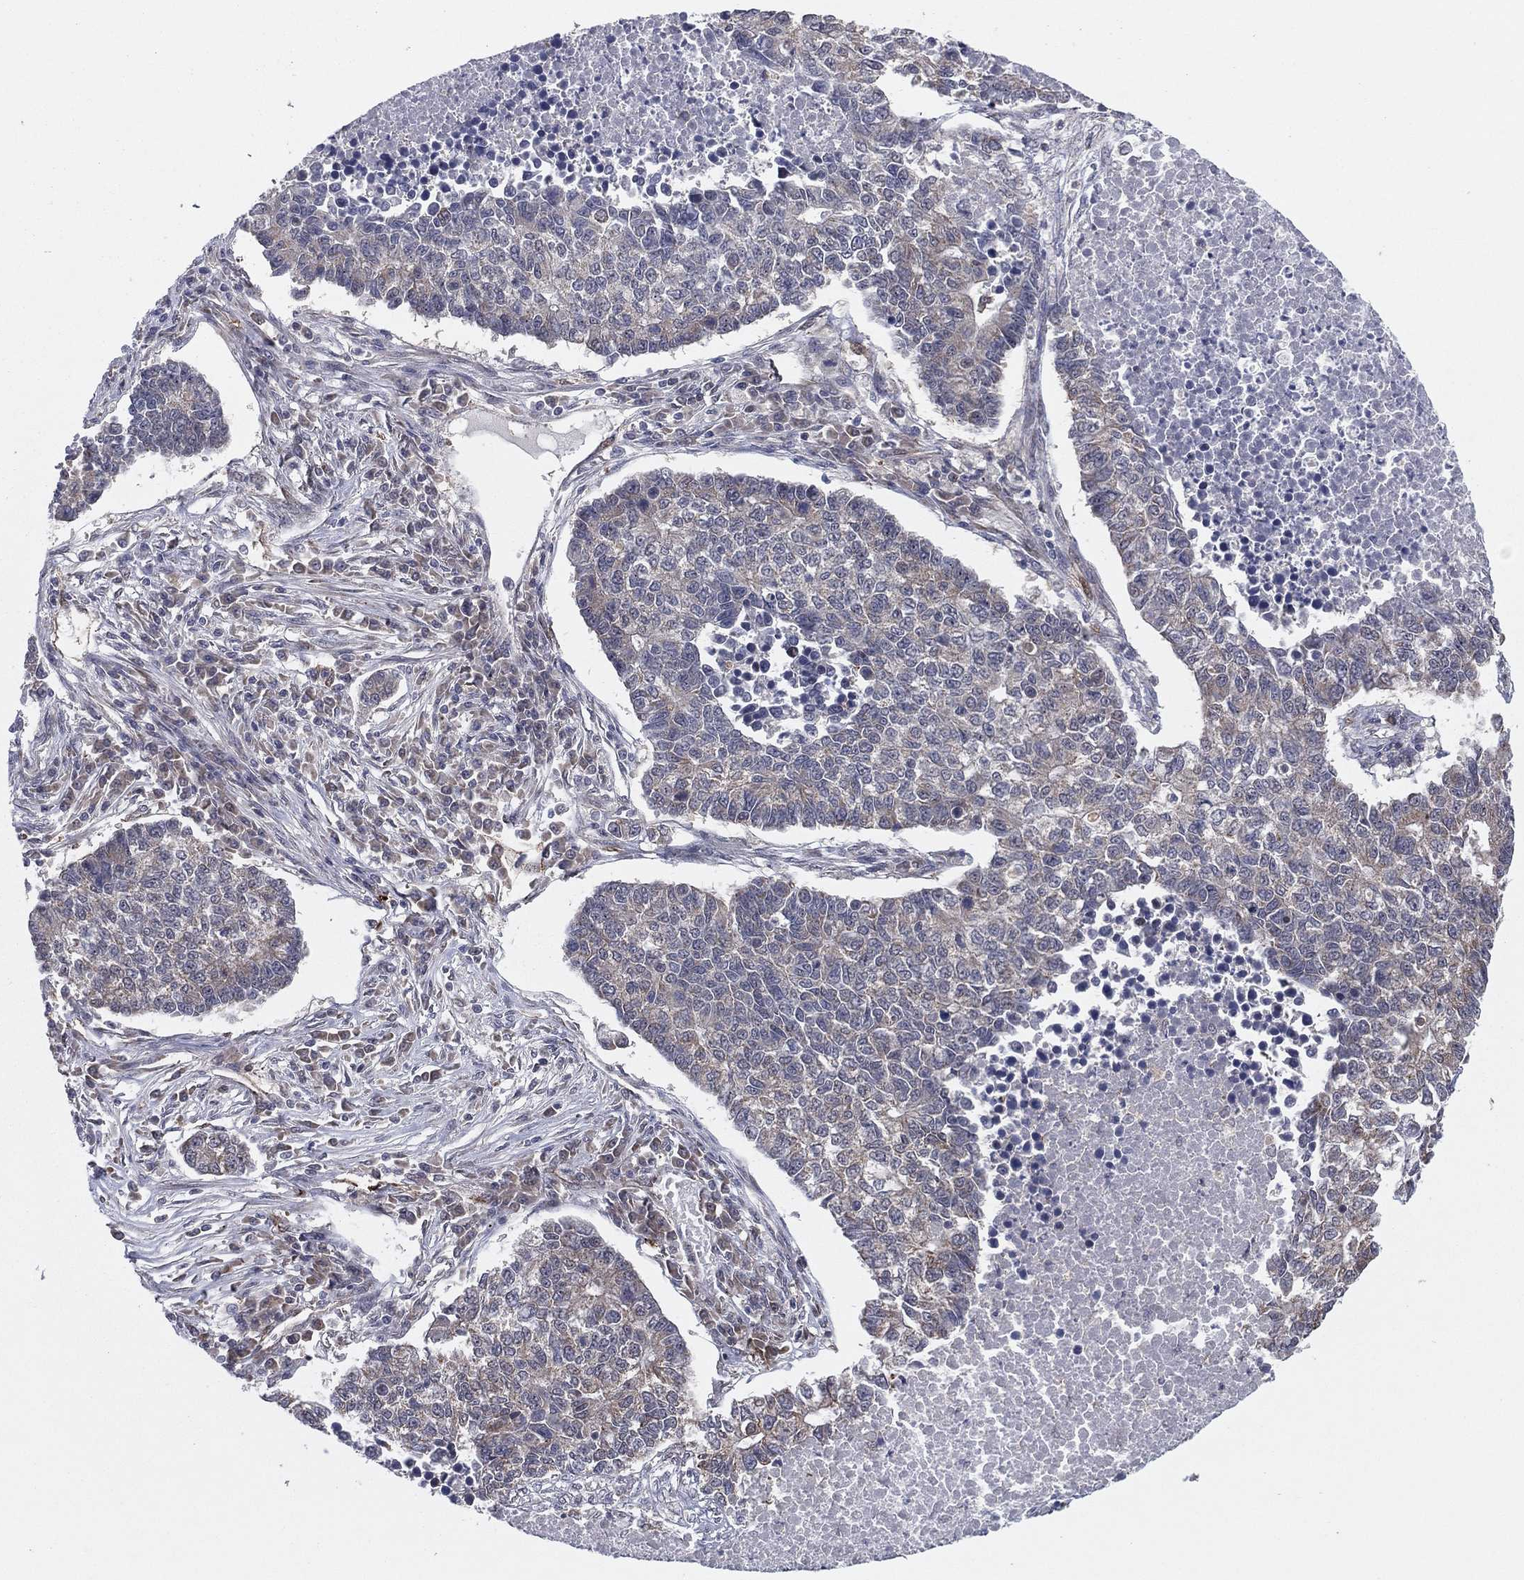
{"staining": {"intensity": "weak", "quantity": "25%-75%", "location": "cytoplasmic/membranous"}, "tissue": "lung cancer", "cell_type": "Tumor cells", "image_type": "cancer", "snomed": [{"axis": "morphology", "description": "Adenocarcinoma, NOS"}, {"axis": "topography", "description": "Lung"}], "caption": "Human lung adenocarcinoma stained with a protein marker demonstrates weak staining in tumor cells.", "gene": "SNCG", "patient": {"sex": "male", "age": 57}}